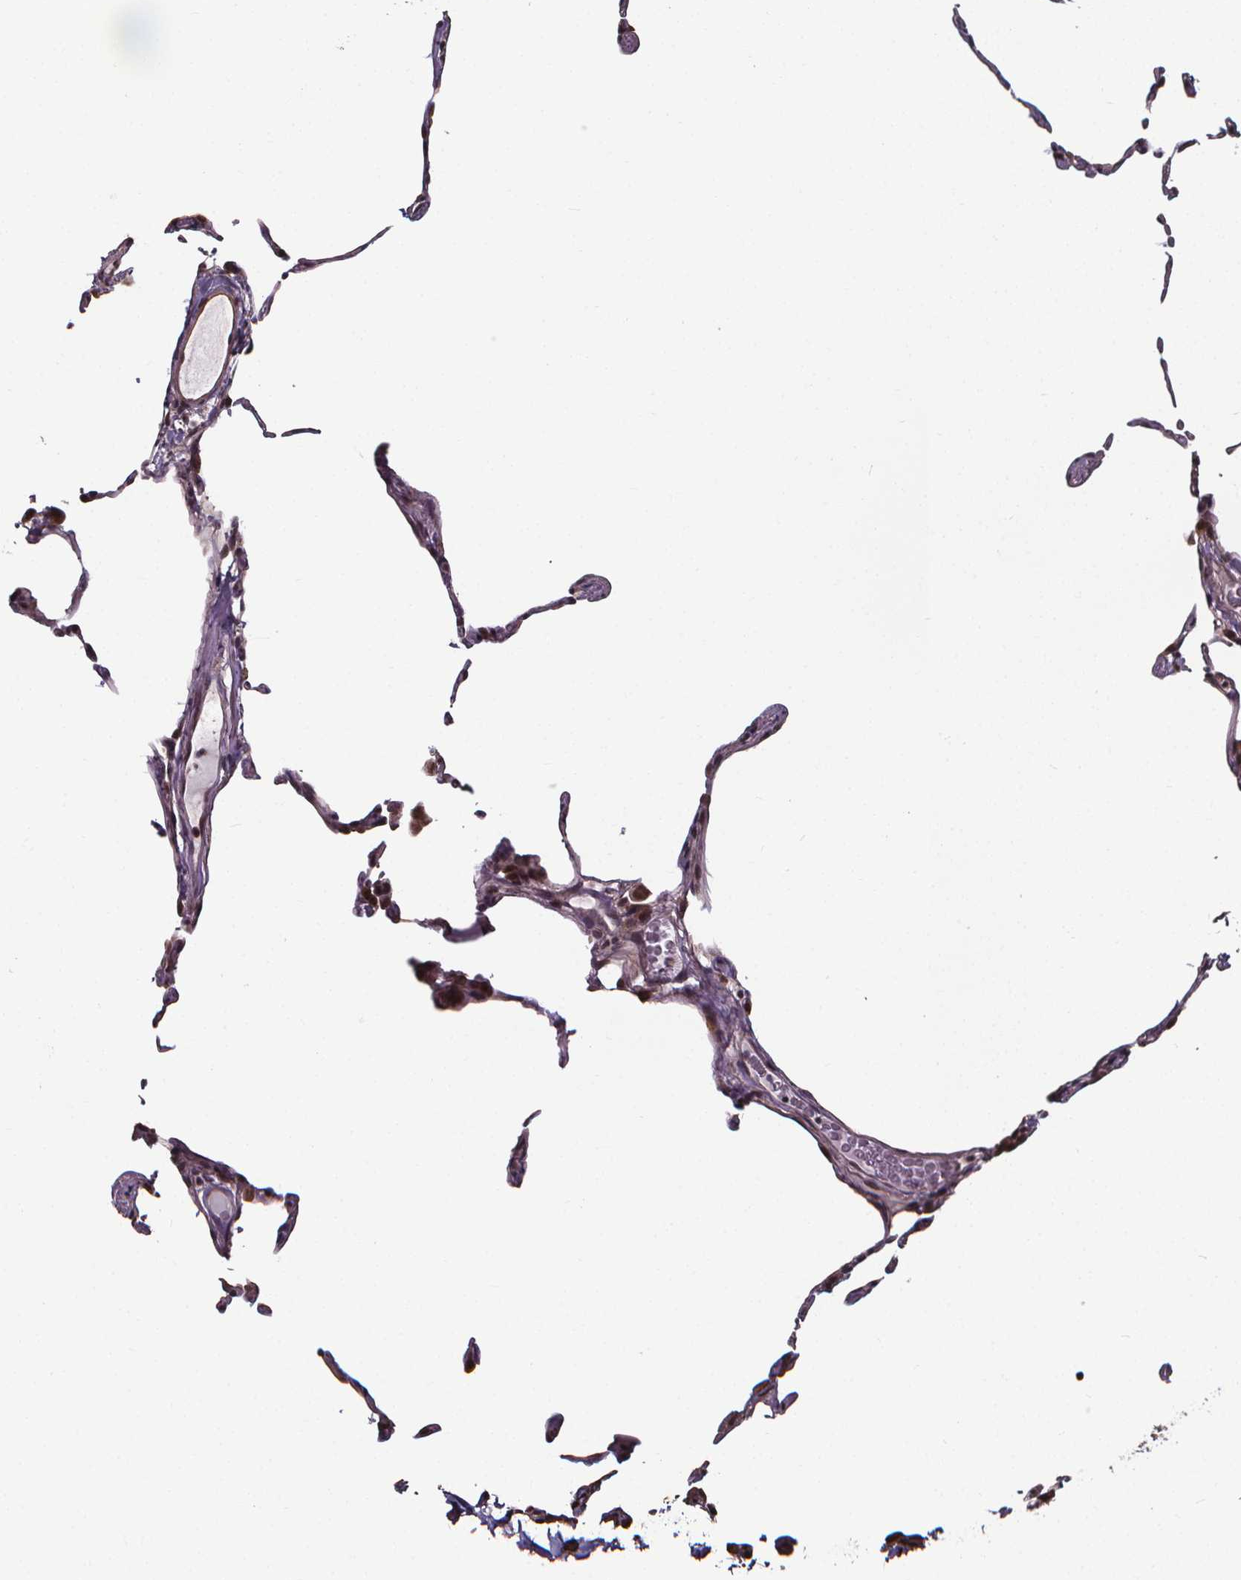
{"staining": {"intensity": "moderate", "quantity": "25%-75%", "location": "cytoplasmic/membranous,nuclear"}, "tissue": "lung", "cell_type": "Alveolar cells", "image_type": "normal", "snomed": [{"axis": "morphology", "description": "Normal tissue, NOS"}, {"axis": "topography", "description": "Lung"}], "caption": "Benign lung shows moderate cytoplasmic/membranous,nuclear expression in approximately 25%-75% of alveolar cells, visualized by immunohistochemistry.", "gene": "DDIT3", "patient": {"sex": "female", "age": 57}}